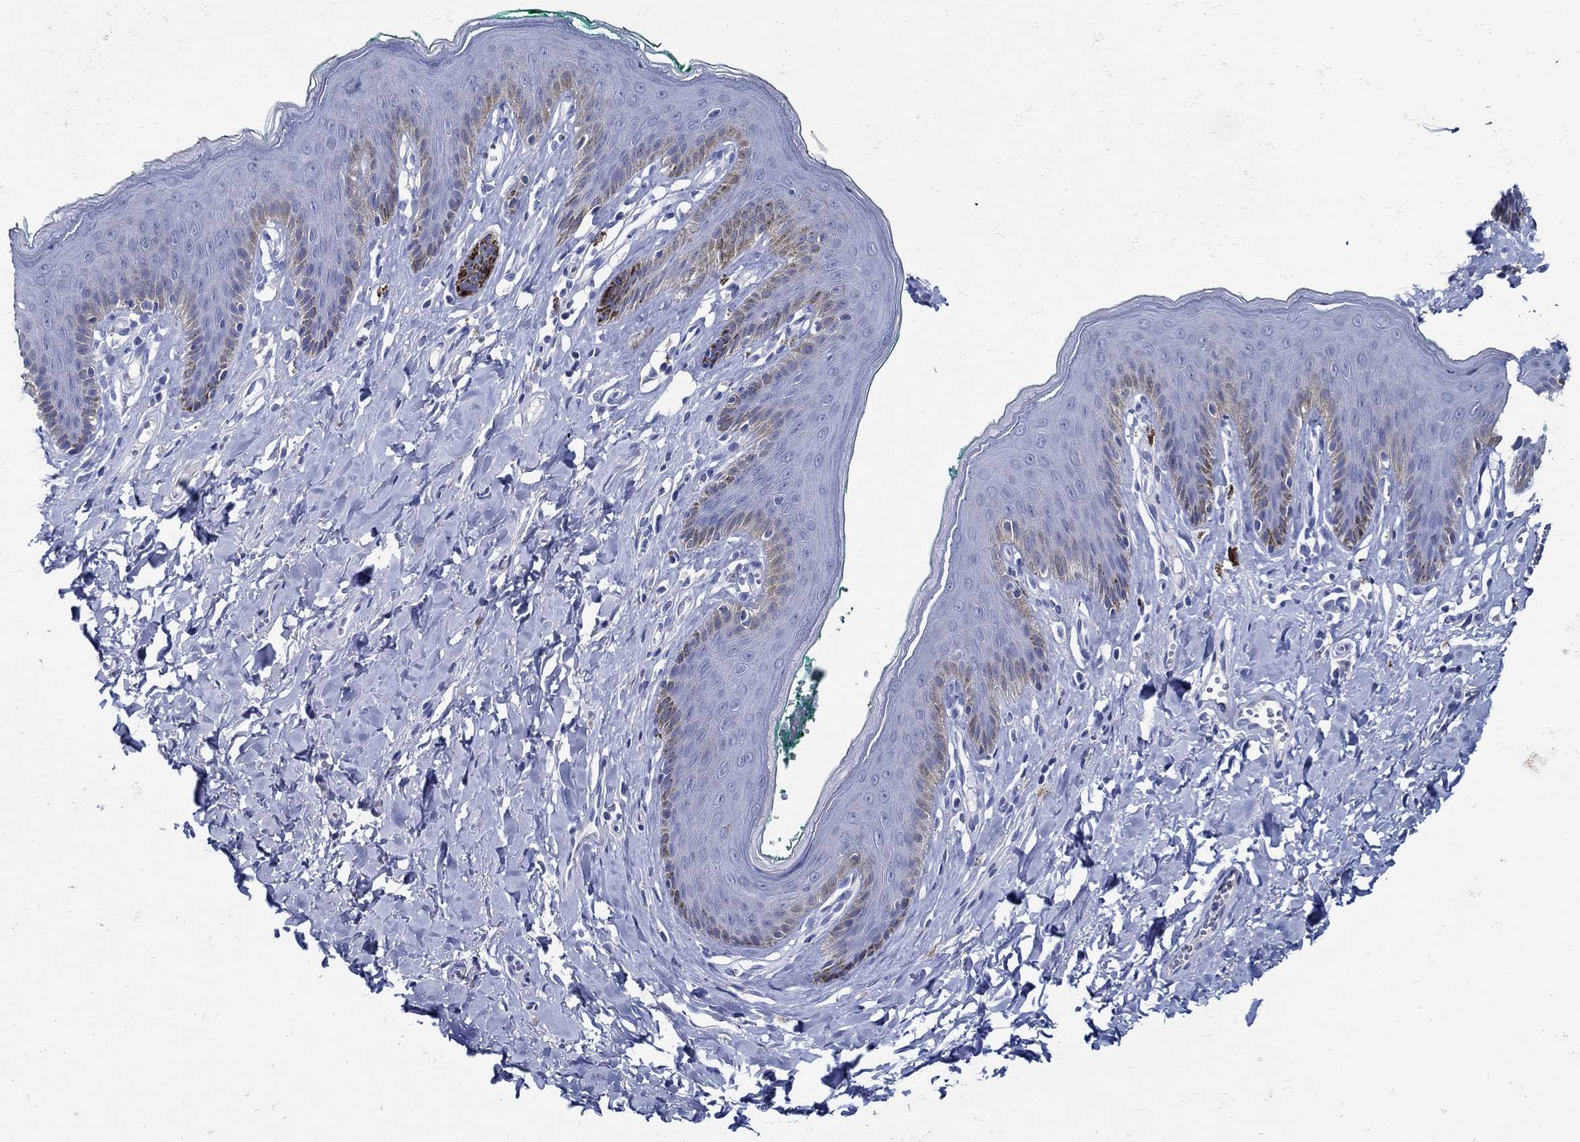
{"staining": {"intensity": "weak", "quantity": "<25%", "location": "cytoplasmic/membranous"}, "tissue": "skin", "cell_type": "Epidermal cells", "image_type": "normal", "snomed": [{"axis": "morphology", "description": "Normal tissue, NOS"}, {"axis": "topography", "description": "Vulva"}], "caption": "Immunohistochemistry (IHC) of unremarkable human skin demonstrates no expression in epidermal cells.", "gene": "NOS1", "patient": {"sex": "female", "age": 66}}